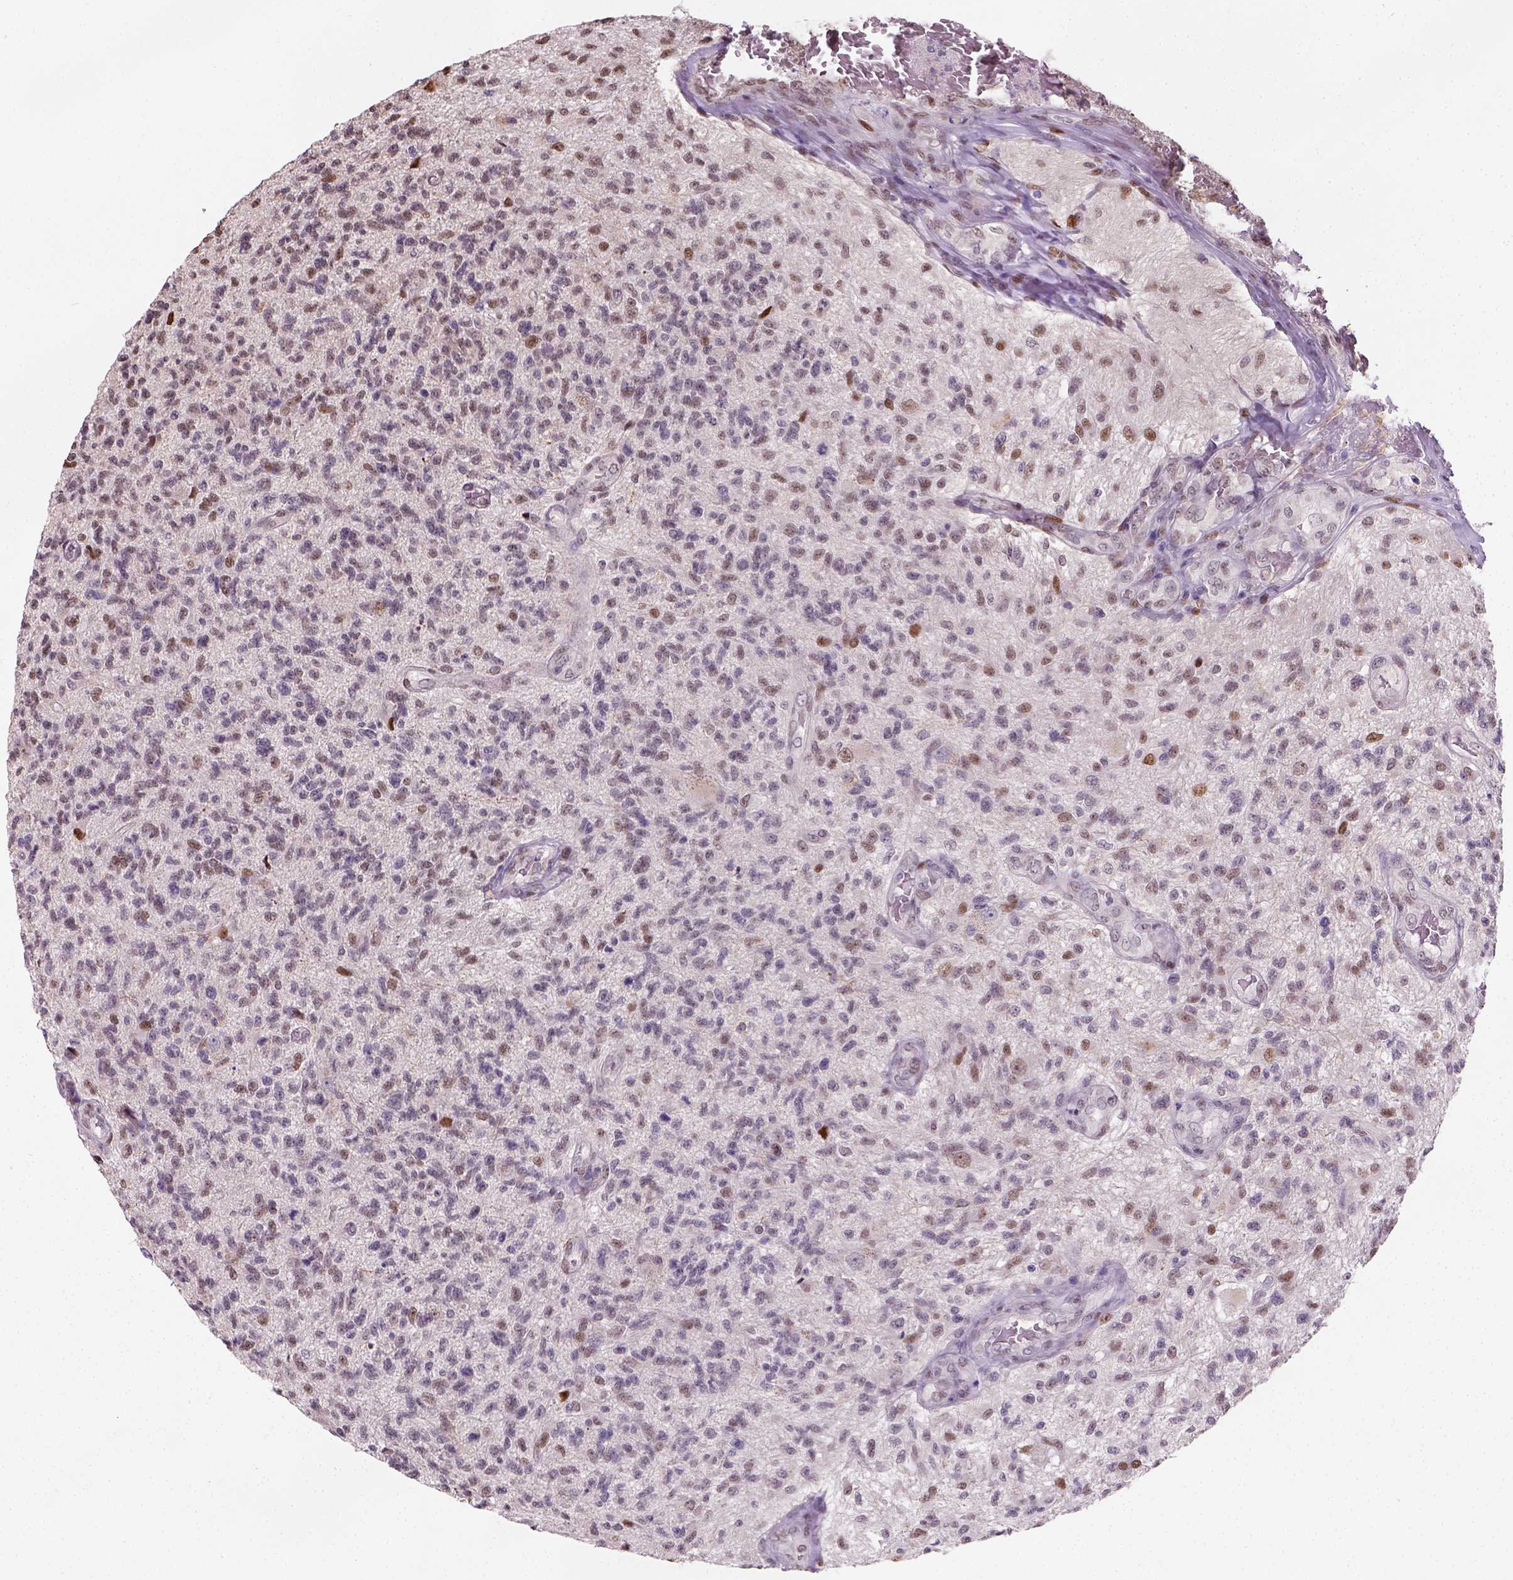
{"staining": {"intensity": "moderate", "quantity": "25%-75%", "location": "nuclear"}, "tissue": "glioma", "cell_type": "Tumor cells", "image_type": "cancer", "snomed": [{"axis": "morphology", "description": "Glioma, malignant, High grade"}, {"axis": "topography", "description": "Brain"}], "caption": "The photomicrograph exhibits a brown stain indicating the presence of a protein in the nuclear of tumor cells in glioma. The staining is performed using DAB brown chromogen to label protein expression. The nuclei are counter-stained blue using hematoxylin.", "gene": "C1orf112", "patient": {"sex": "male", "age": 56}}